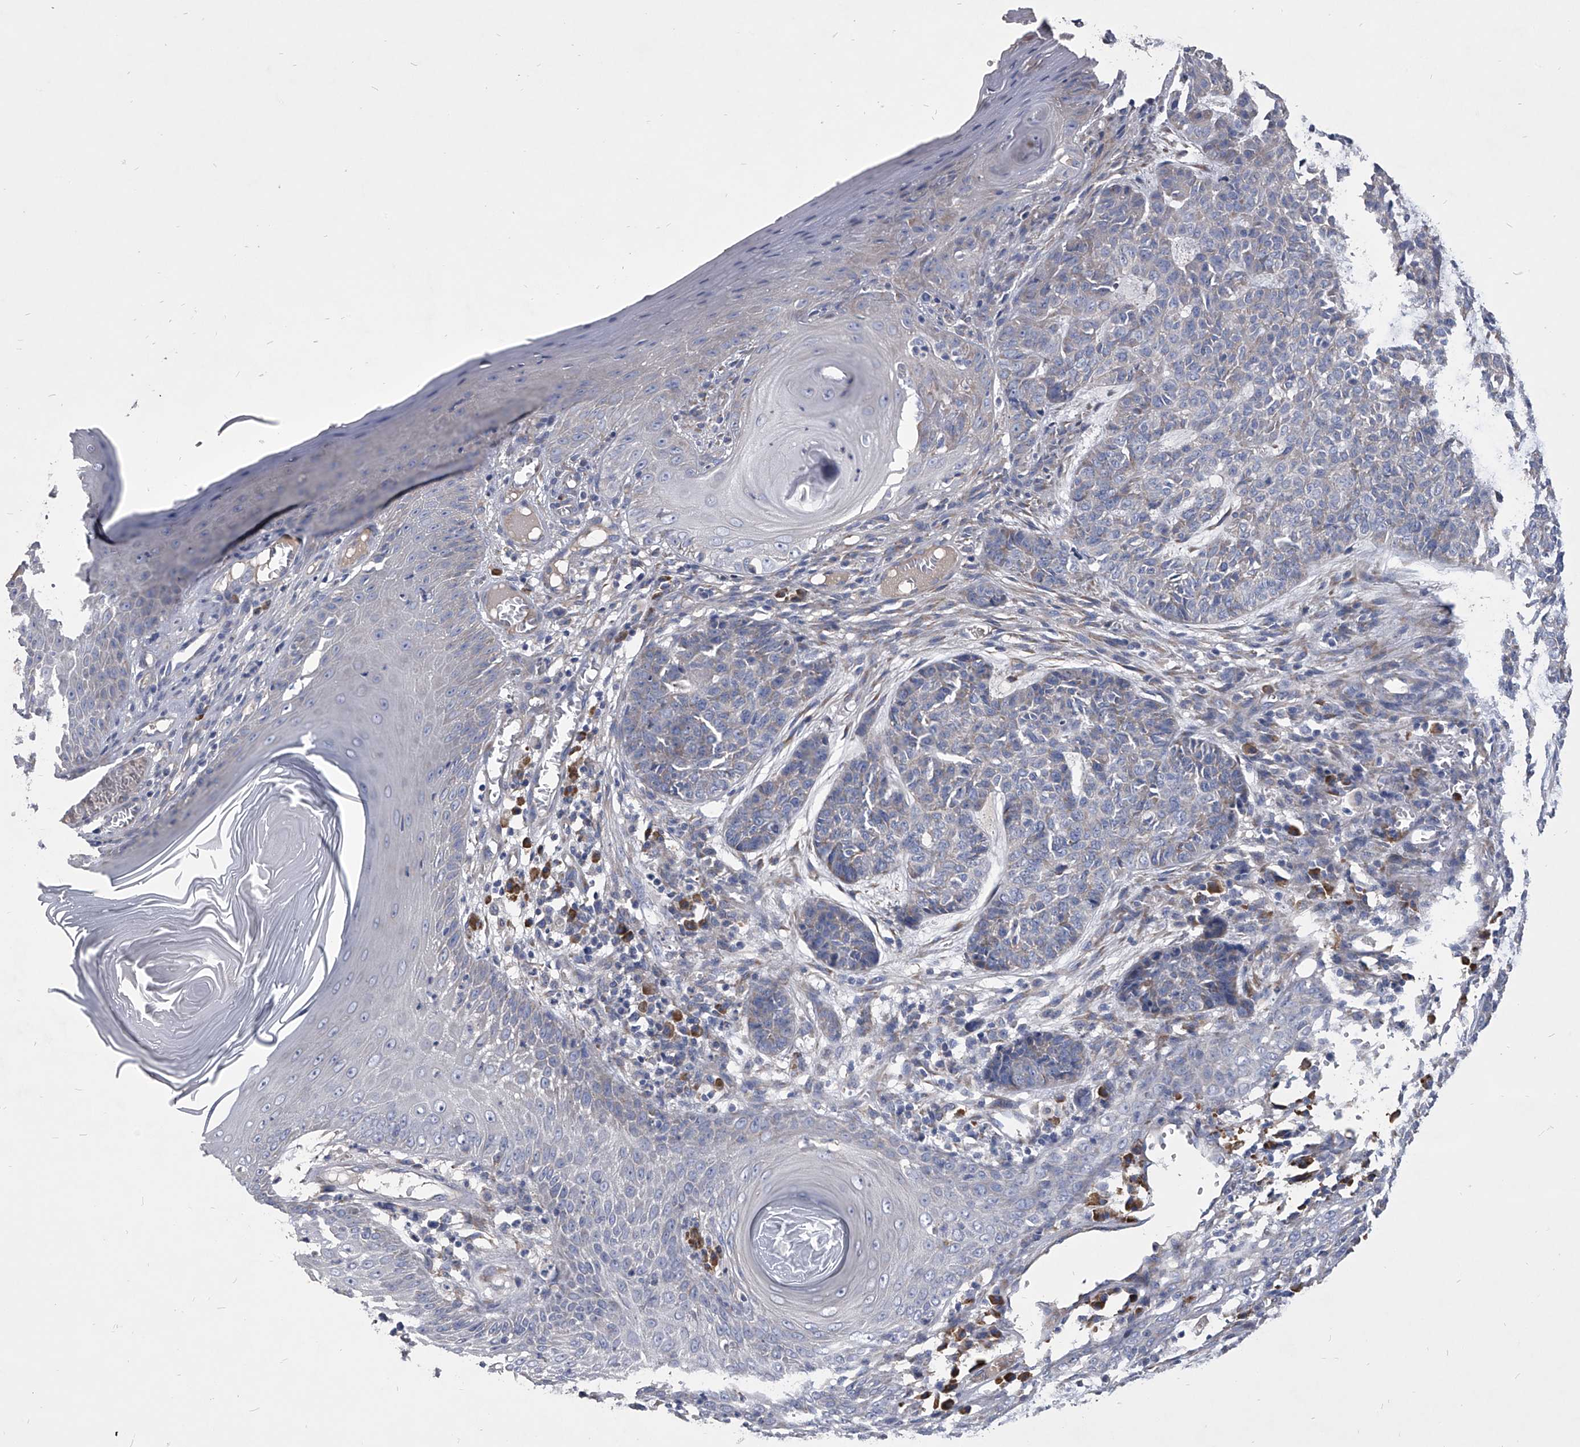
{"staining": {"intensity": "negative", "quantity": "none", "location": "none"}, "tissue": "skin cancer", "cell_type": "Tumor cells", "image_type": "cancer", "snomed": [{"axis": "morphology", "description": "Basal cell carcinoma"}, {"axis": "topography", "description": "Skin"}], "caption": "The immunohistochemistry (IHC) photomicrograph has no significant staining in tumor cells of skin basal cell carcinoma tissue. (DAB IHC, high magnification).", "gene": "CCR4", "patient": {"sex": "female", "age": 64}}